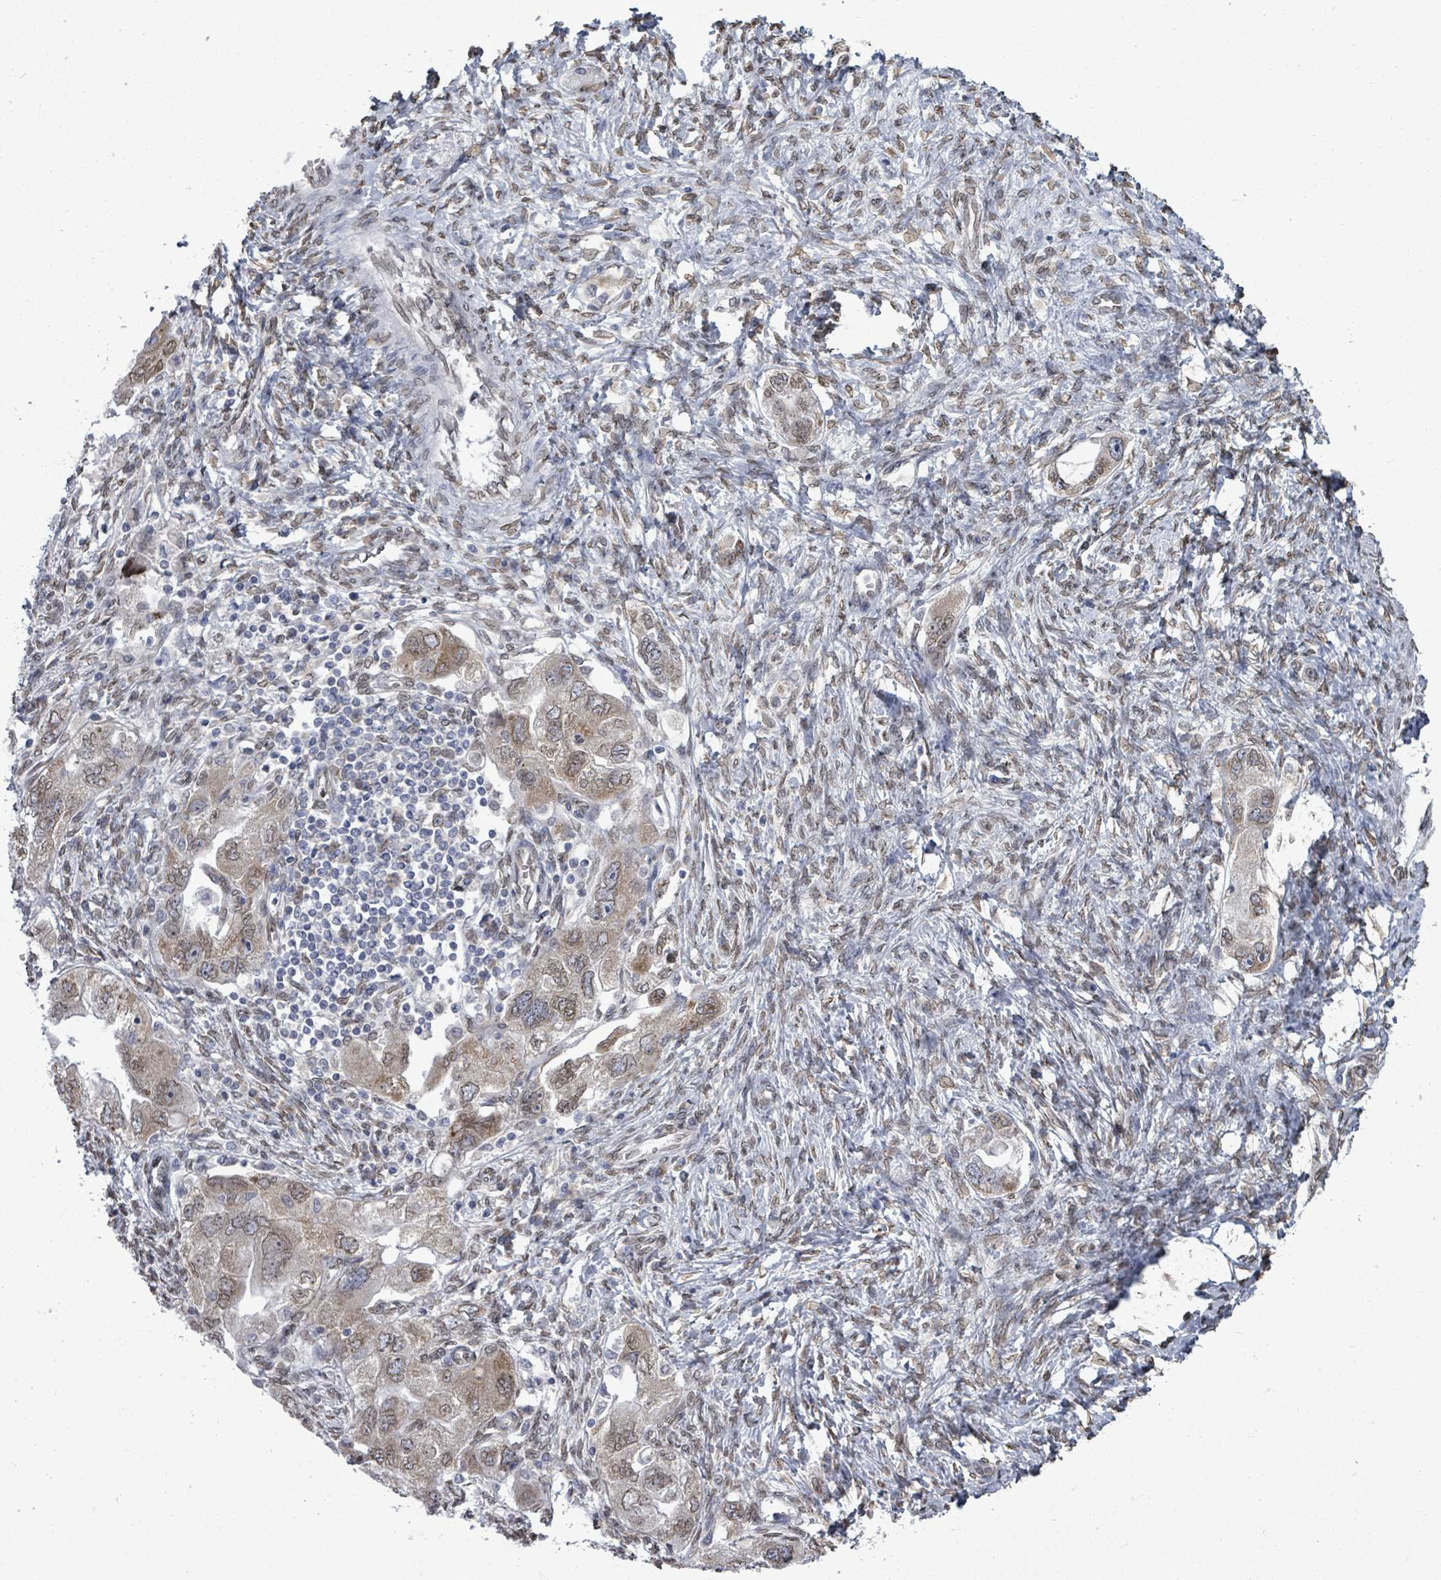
{"staining": {"intensity": "moderate", "quantity": ">75%", "location": "cytoplasmic/membranous,nuclear"}, "tissue": "ovarian cancer", "cell_type": "Tumor cells", "image_type": "cancer", "snomed": [{"axis": "morphology", "description": "Carcinoma, NOS"}, {"axis": "morphology", "description": "Cystadenocarcinoma, serous, NOS"}, {"axis": "topography", "description": "Ovary"}], "caption": "Human ovarian serous cystadenocarcinoma stained for a protein (brown) exhibits moderate cytoplasmic/membranous and nuclear positive positivity in about >75% of tumor cells.", "gene": "ARFGAP1", "patient": {"sex": "female", "age": 69}}